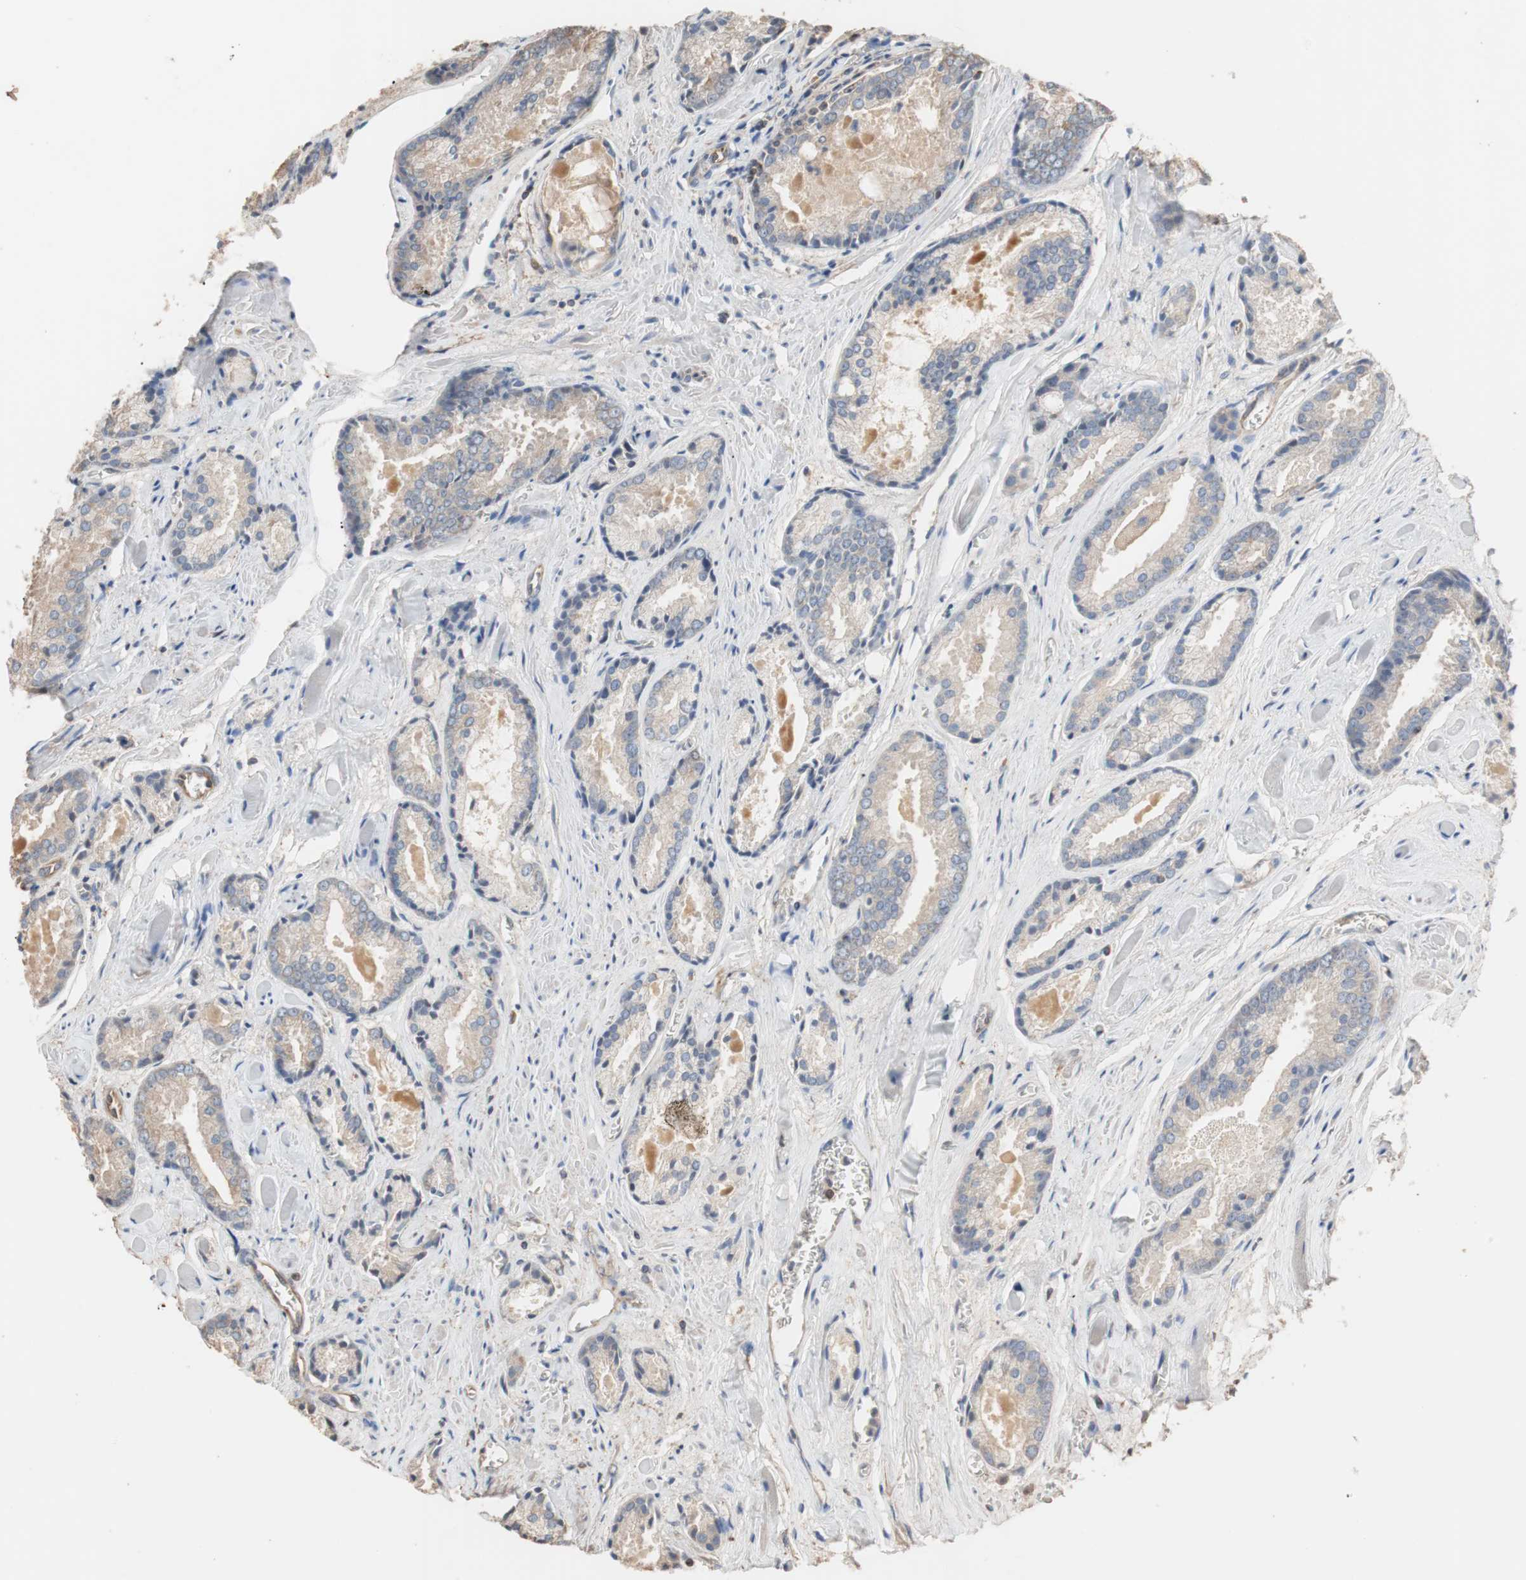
{"staining": {"intensity": "weak", "quantity": "25%-75%", "location": "cytoplasmic/membranous"}, "tissue": "prostate cancer", "cell_type": "Tumor cells", "image_type": "cancer", "snomed": [{"axis": "morphology", "description": "Adenocarcinoma, Low grade"}, {"axis": "topography", "description": "Prostate"}], "caption": "This image displays low-grade adenocarcinoma (prostate) stained with immunohistochemistry (IHC) to label a protein in brown. The cytoplasmic/membranous of tumor cells show weak positivity for the protein. Nuclei are counter-stained blue.", "gene": "TUBB", "patient": {"sex": "male", "age": 64}}